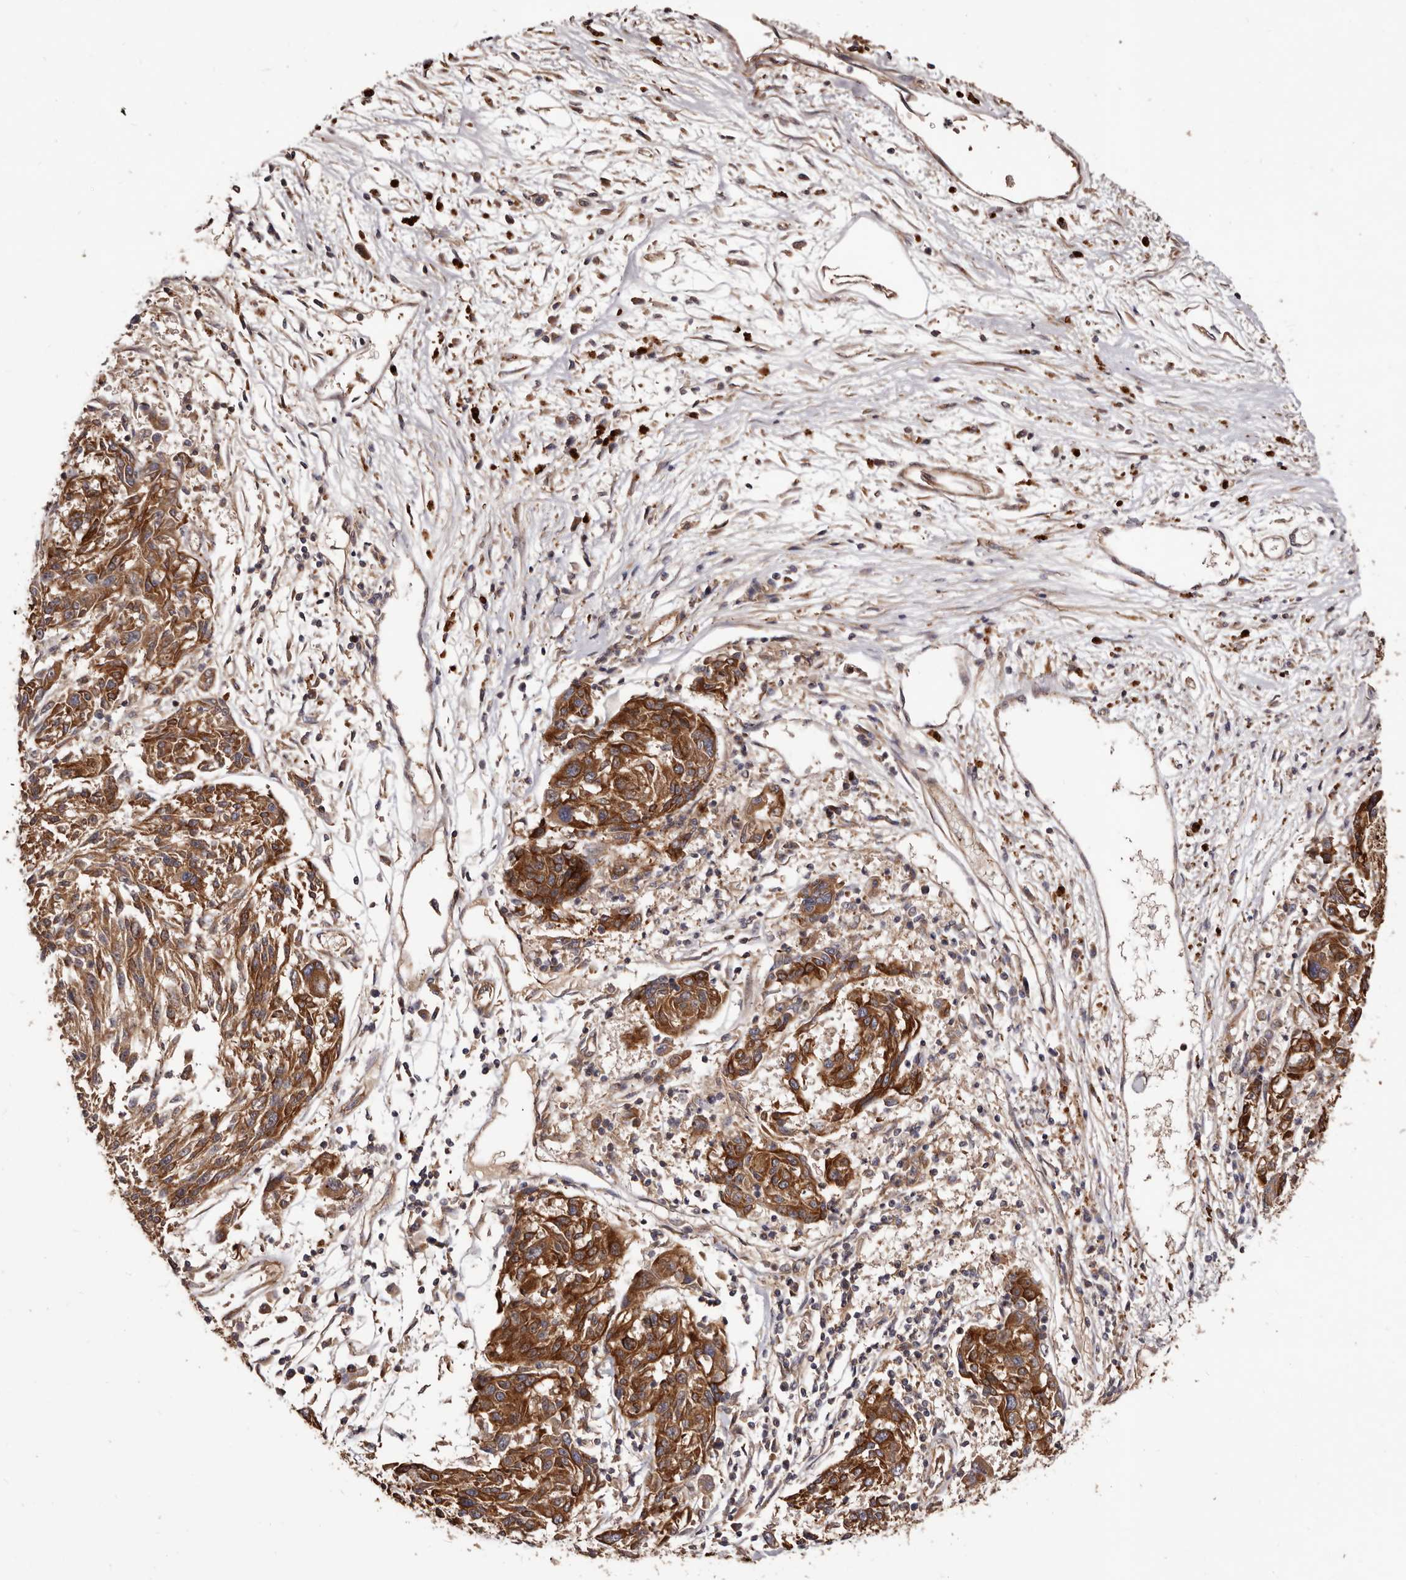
{"staining": {"intensity": "strong", "quantity": "25%-75%", "location": "cytoplasmic/membranous"}, "tissue": "melanoma", "cell_type": "Tumor cells", "image_type": "cancer", "snomed": [{"axis": "morphology", "description": "Malignant melanoma, NOS"}, {"axis": "topography", "description": "Skin"}], "caption": "The immunohistochemical stain labels strong cytoplasmic/membranous staining in tumor cells of malignant melanoma tissue.", "gene": "GTPBP1", "patient": {"sex": "male", "age": 53}}